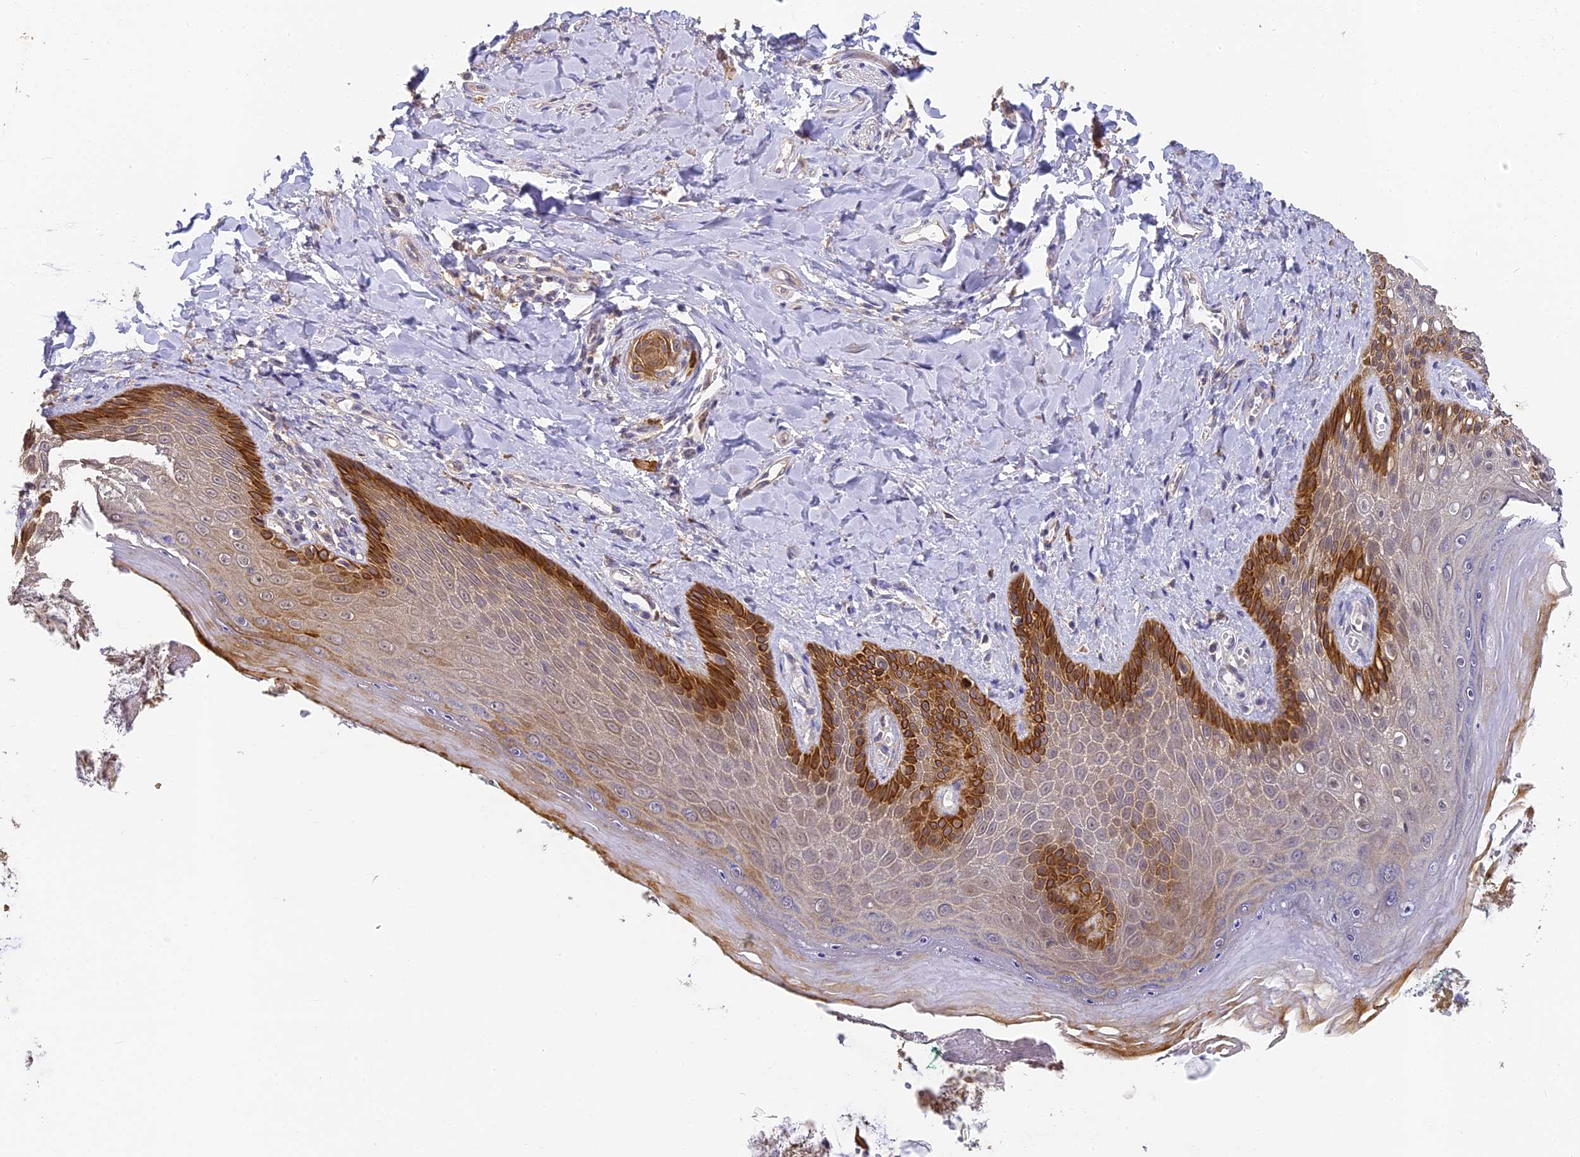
{"staining": {"intensity": "strong", "quantity": "25%-75%", "location": "cytoplasmic/membranous"}, "tissue": "skin", "cell_type": "Epidermal cells", "image_type": "normal", "snomed": [{"axis": "morphology", "description": "Normal tissue, NOS"}, {"axis": "topography", "description": "Anal"}], "caption": "Immunohistochemistry histopathology image of unremarkable human skin stained for a protein (brown), which shows high levels of strong cytoplasmic/membranous positivity in approximately 25%-75% of epidermal cells.", "gene": "YAE1", "patient": {"sex": "male", "age": 78}}